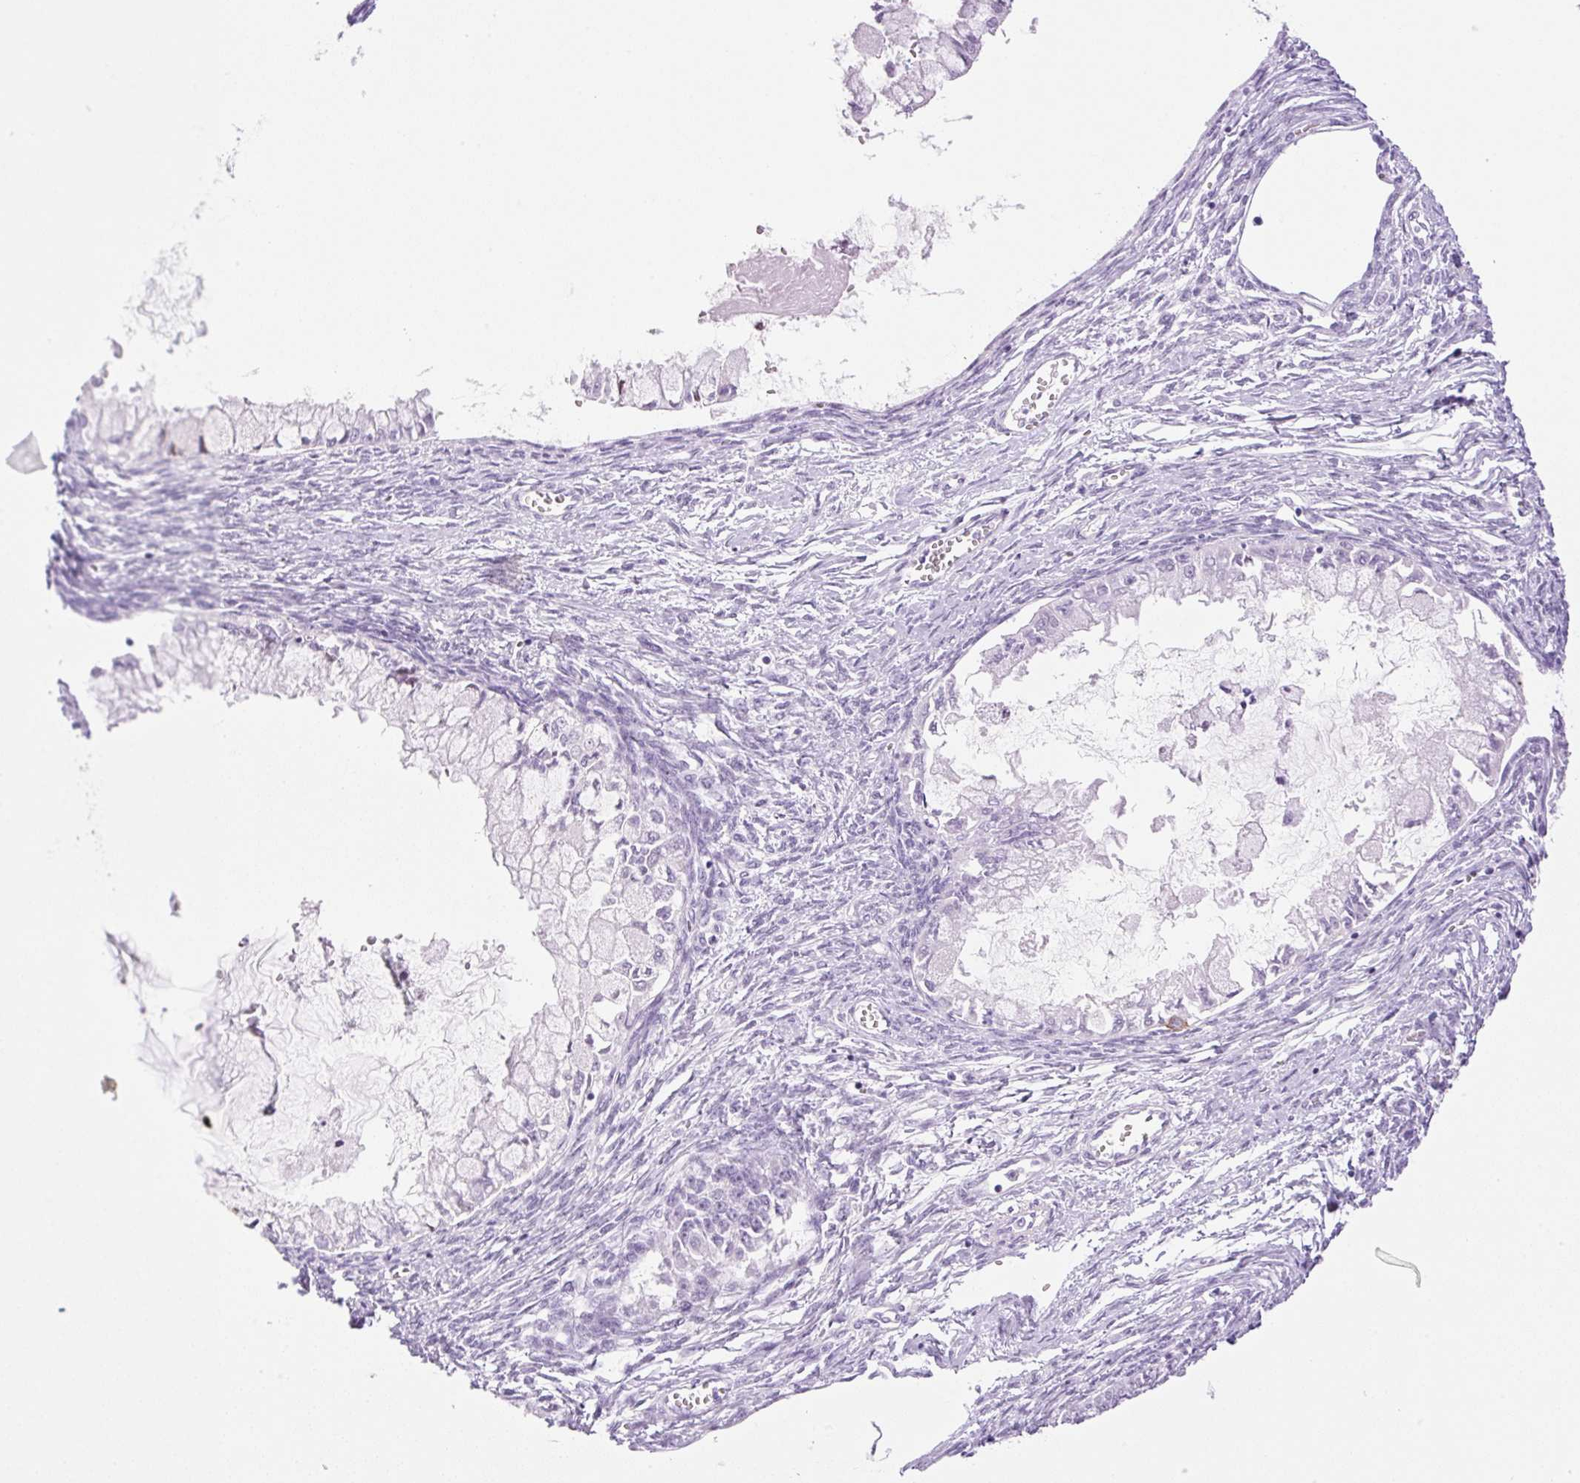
{"staining": {"intensity": "negative", "quantity": "none", "location": "none"}, "tissue": "ovarian cancer", "cell_type": "Tumor cells", "image_type": "cancer", "snomed": [{"axis": "morphology", "description": "Cystadenocarcinoma, mucinous, NOS"}, {"axis": "topography", "description": "Ovary"}], "caption": "The micrograph exhibits no staining of tumor cells in ovarian cancer (mucinous cystadenocarcinoma).", "gene": "SP140L", "patient": {"sex": "female", "age": 34}}